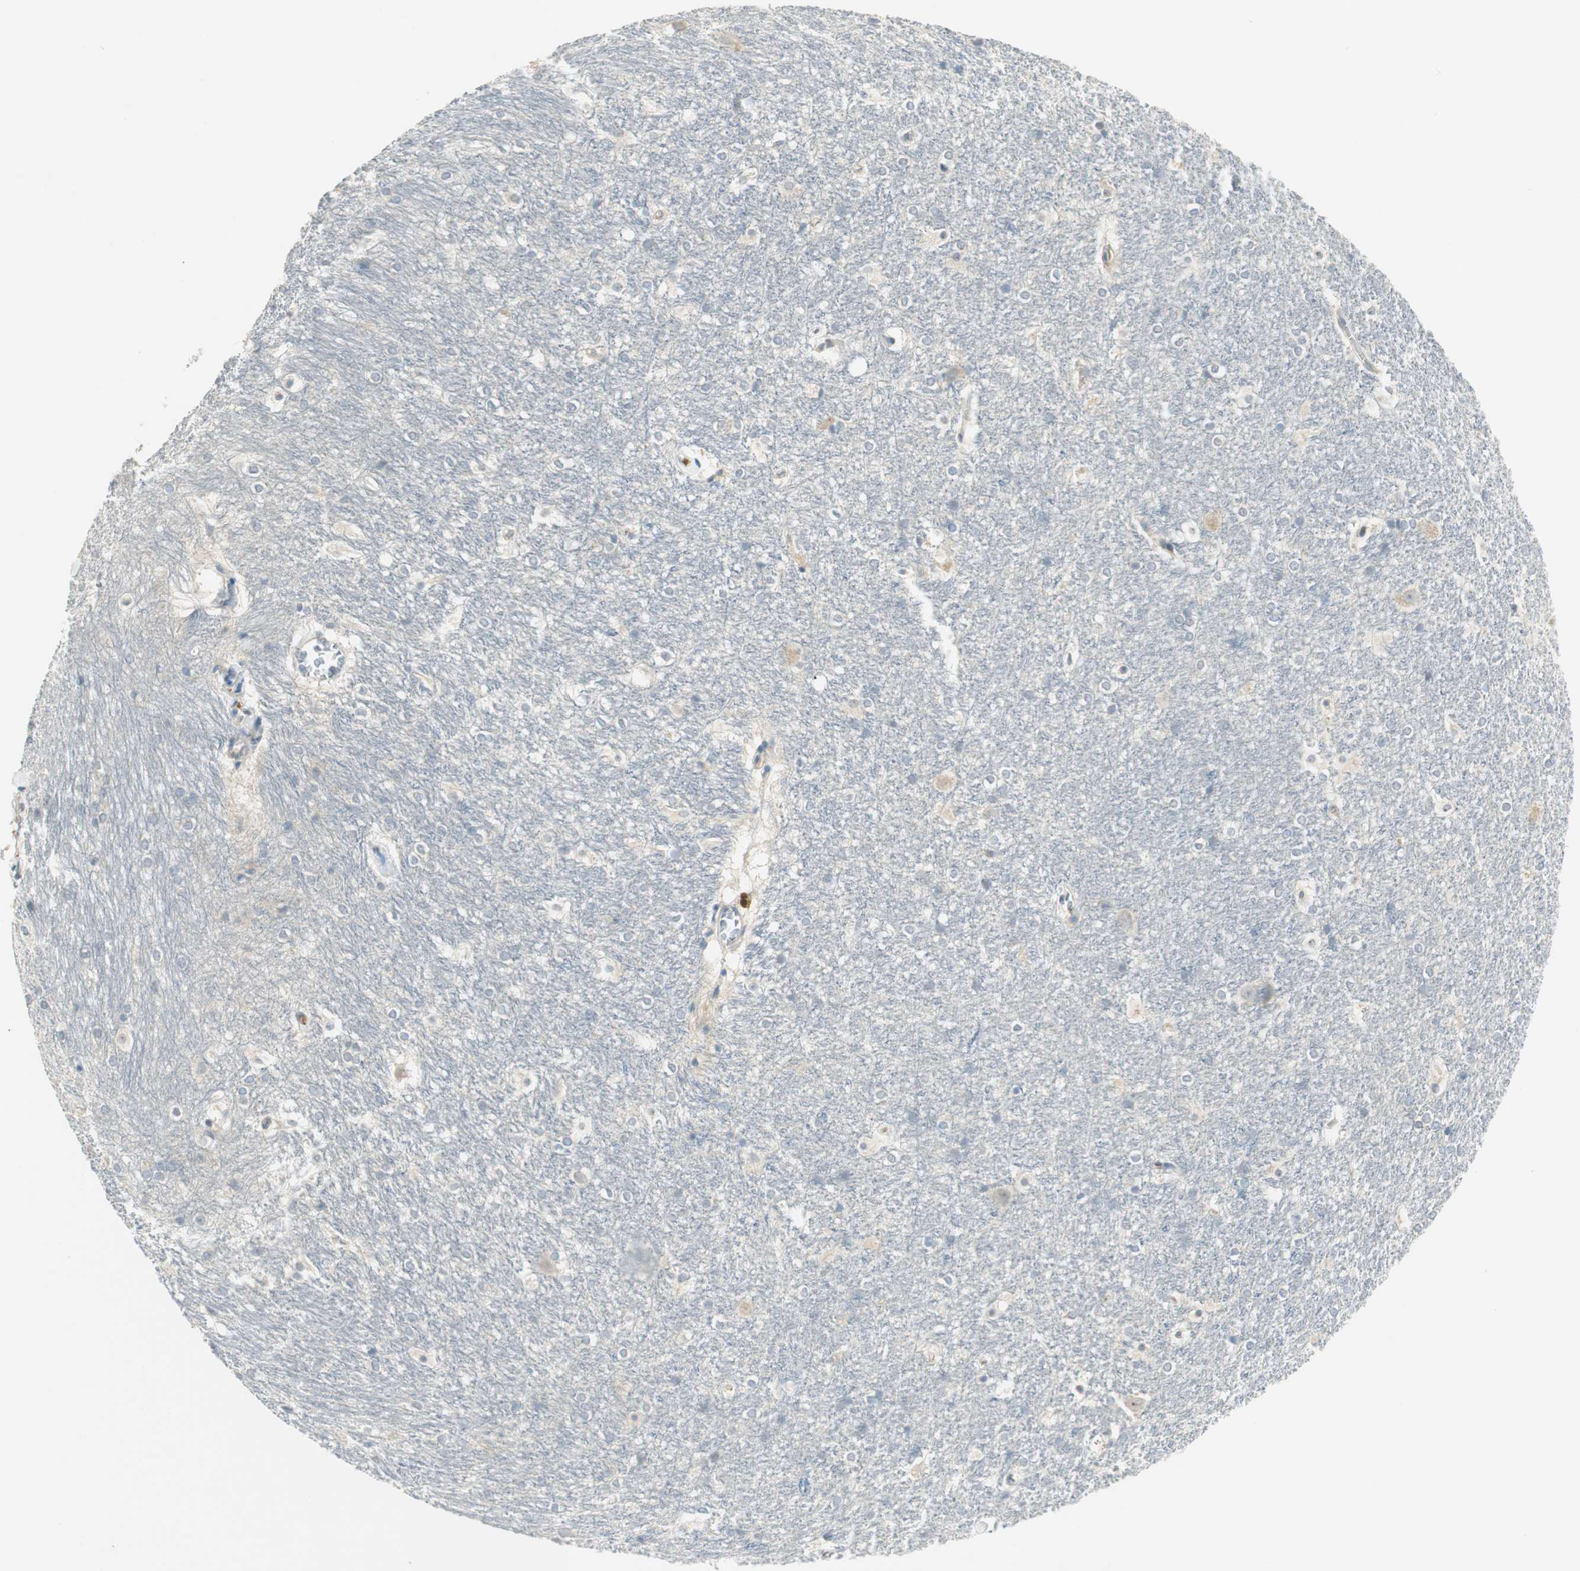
{"staining": {"intensity": "moderate", "quantity": "<25%", "location": "nuclear"}, "tissue": "hippocampus", "cell_type": "Glial cells", "image_type": "normal", "snomed": [{"axis": "morphology", "description": "Normal tissue, NOS"}, {"axis": "topography", "description": "Hippocampus"}], "caption": "Immunohistochemistry photomicrograph of benign hippocampus: human hippocampus stained using immunohistochemistry demonstrates low levels of moderate protein expression localized specifically in the nuclear of glial cells, appearing as a nuclear brown color.", "gene": "PCDHB15", "patient": {"sex": "female", "age": 19}}